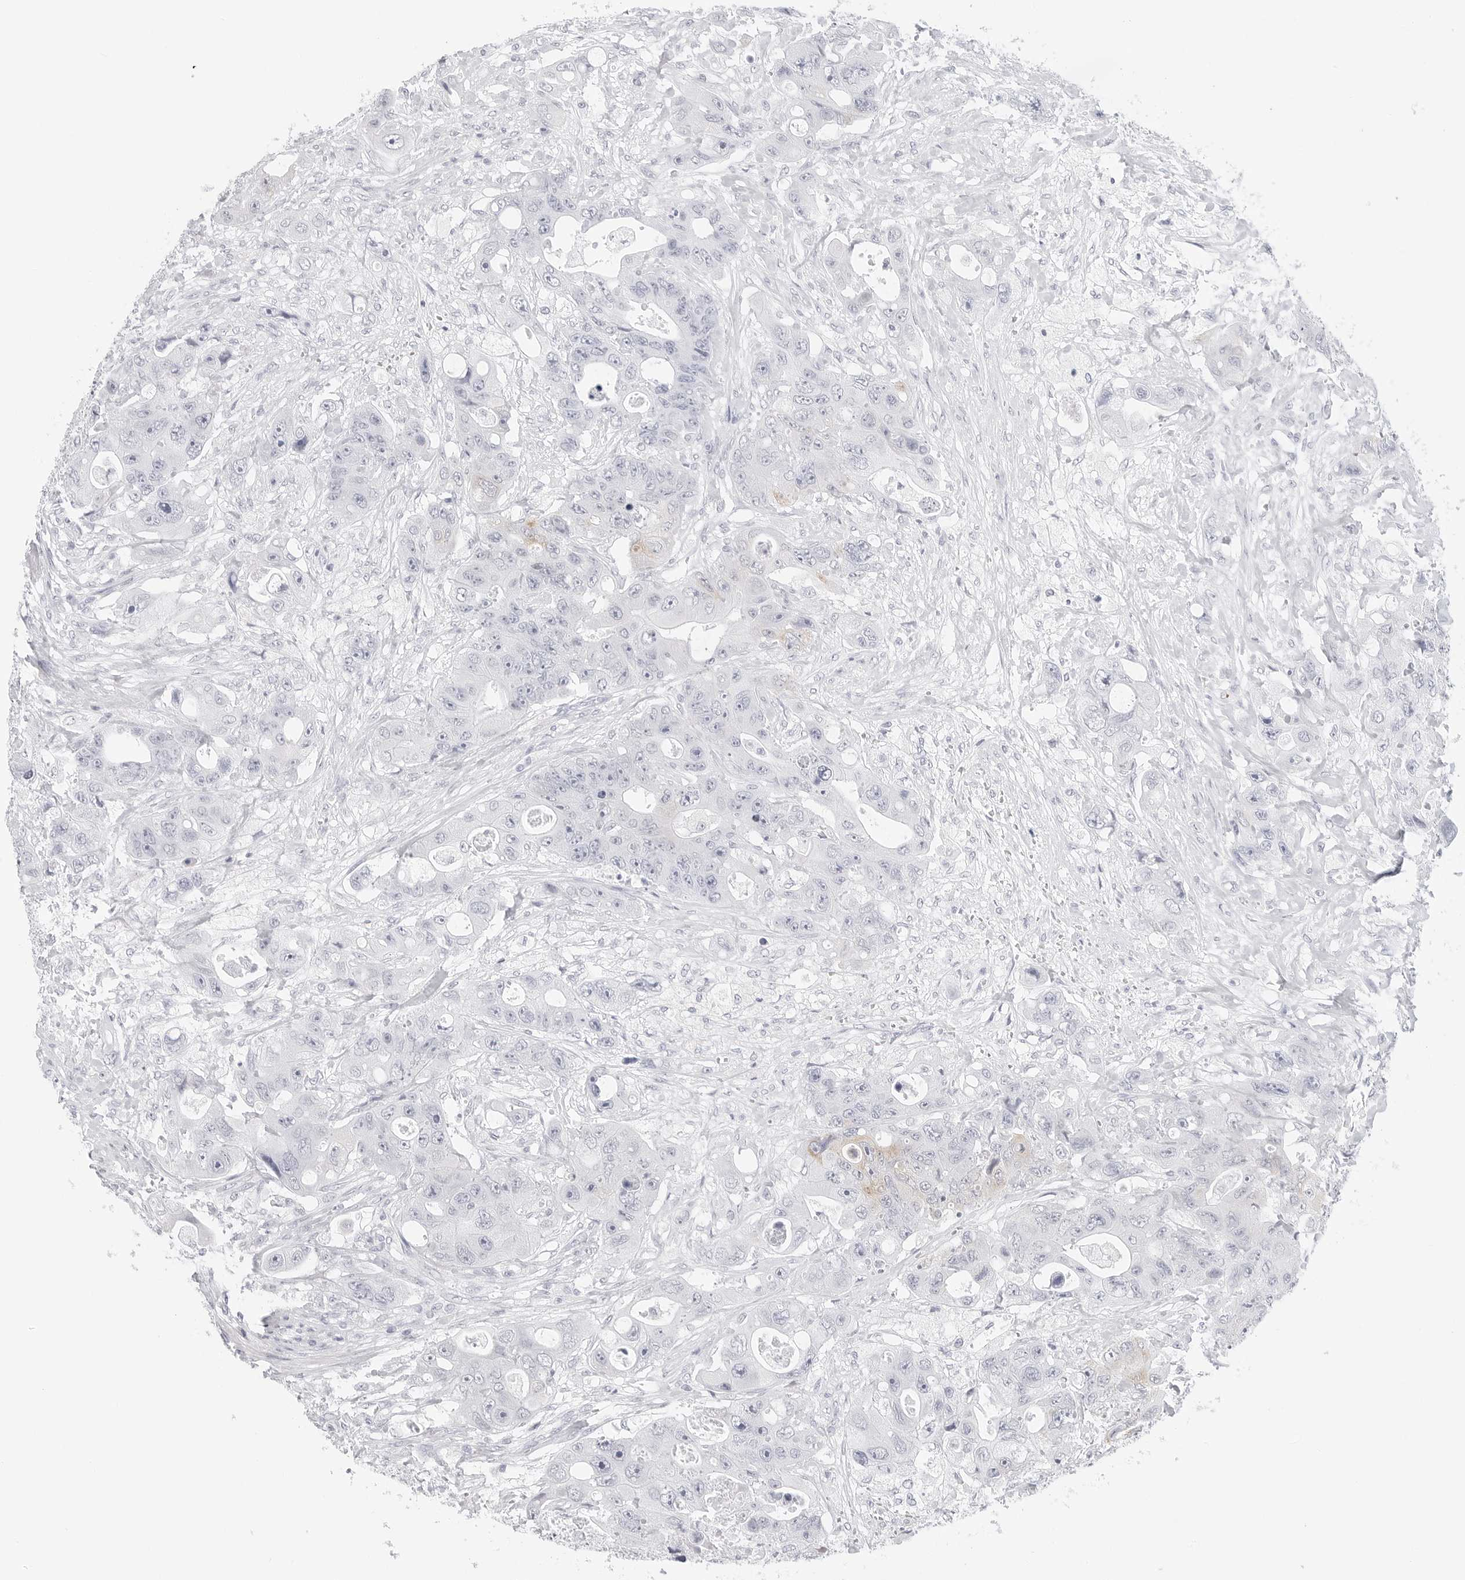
{"staining": {"intensity": "moderate", "quantity": "<25%", "location": "cytoplasmic/membranous"}, "tissue": "colorectal cancer", "cell_type": "Tumor cells", "image_type": "cancer", "snomed": [{"axis": "morphology", "description": "Adenocarcinoma, NOS"}, {"axis": "topography", "description": "Colon"}], "caption": "Immunohistochemical staining of colorectal adenocarcinoma demonstrates moderate cytoplasmic/membranous protein positivity in approximately <25% of tumor cells.", "gene": "HMGCS2", "patient": {"sex": "female", "age": 46}}